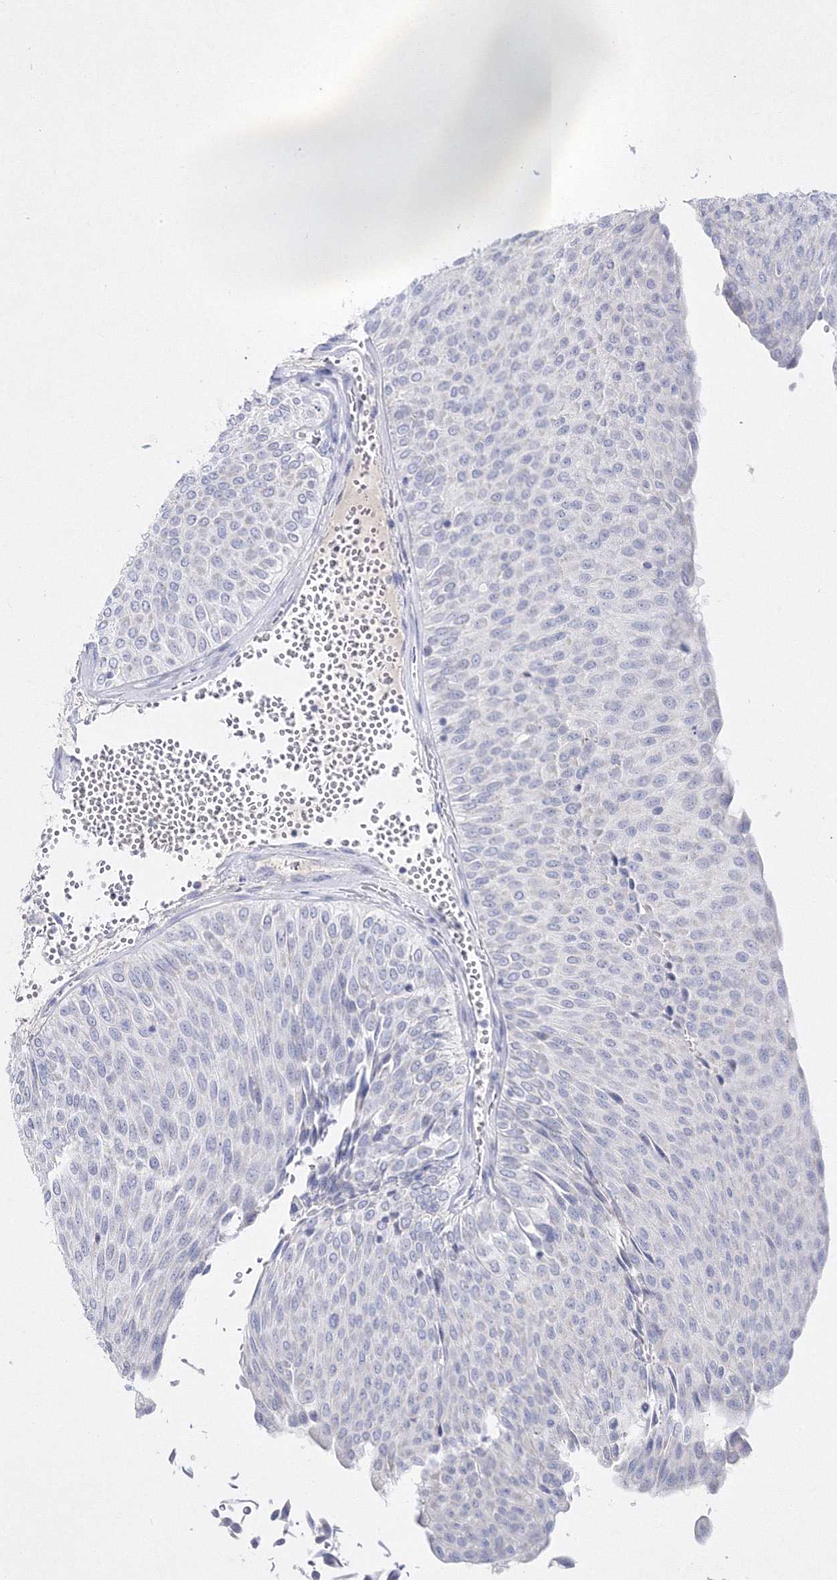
{"staining": {"intensity": "negative", "quantity": "none", "location": "none"}, "tissue": "urothelial cancer", "cell_type": "Tumor cells", "image_type": "cancer", "snomed": [{"axis": "morphology", "description": "Urothelial carcinoma, Low grade"}, {"axis": "topography", "description": "Urinary bladder"}], "caption": "DAB immunohistochemical staining of human urothelial cancer shows no significant positivity in tumor cells. (Stains: DAB (3,3'-diaminobenzidine) immunohistochemistry with hematoxylin counter stain, Microscopy: brightfield microscopy at high magnification).", "gene": "NEU4", "patient": {"sex": "male", "age": 78}}